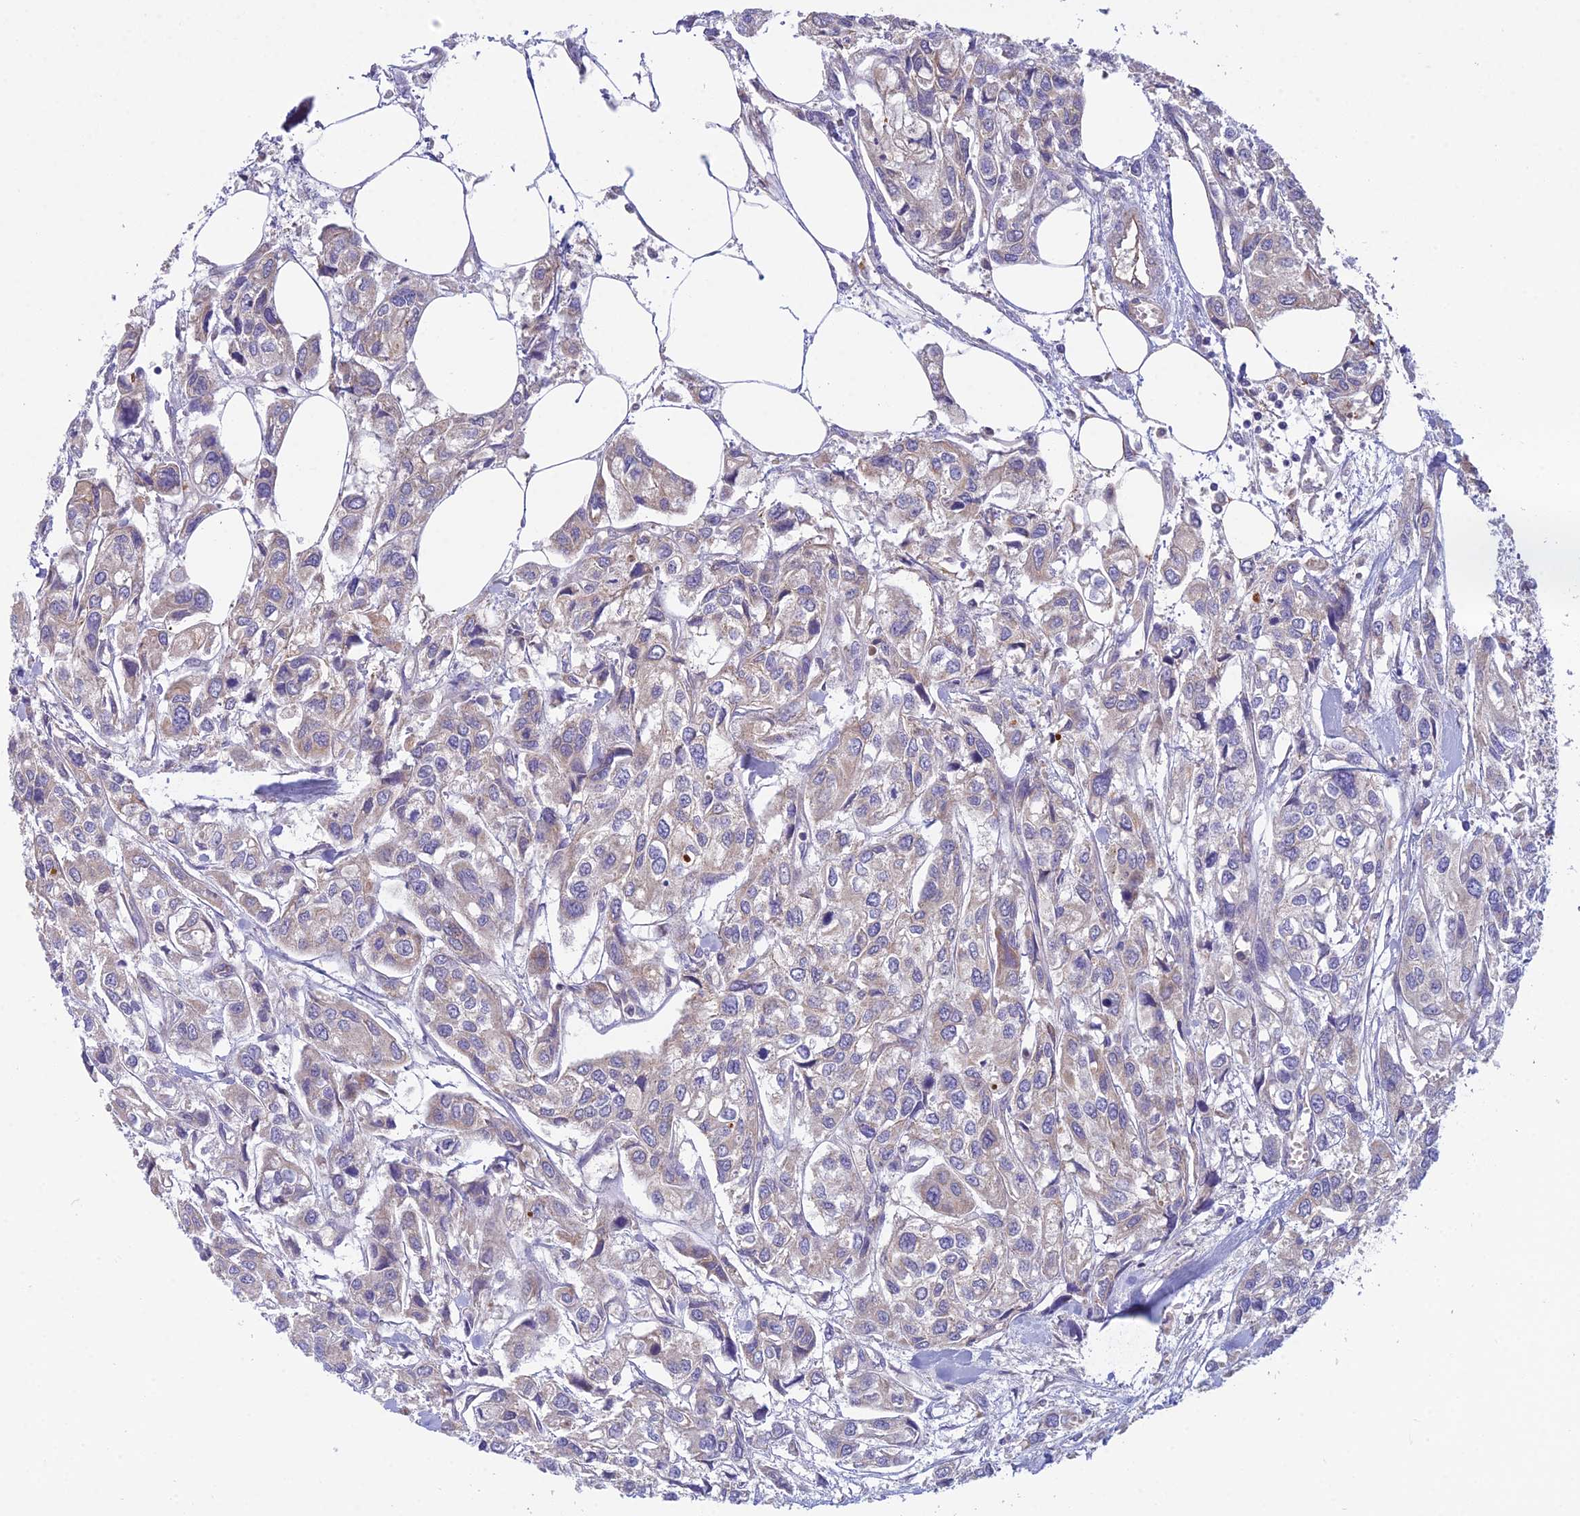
{"staining": {"intensity": "negative", "quantity": "none", "location": "none"}, "tissue": "urothelial cancer", "cell_type": "Tumor cells", "image_type": "cancer", "snomed": [{"axis": "morphology", "description": "Urothelial carcinoma, High grade"}, {"axis": "topography", "description": "Urinary bladder"}], "caption": "Photomicrograph shows no significant protein expression in tumor cells of high-grade urothelial carcinoma. (IHC, brightfield microscopy, high magnification).", "gene": "DUS2", "patient": {"sex": "male", "age": 67}}